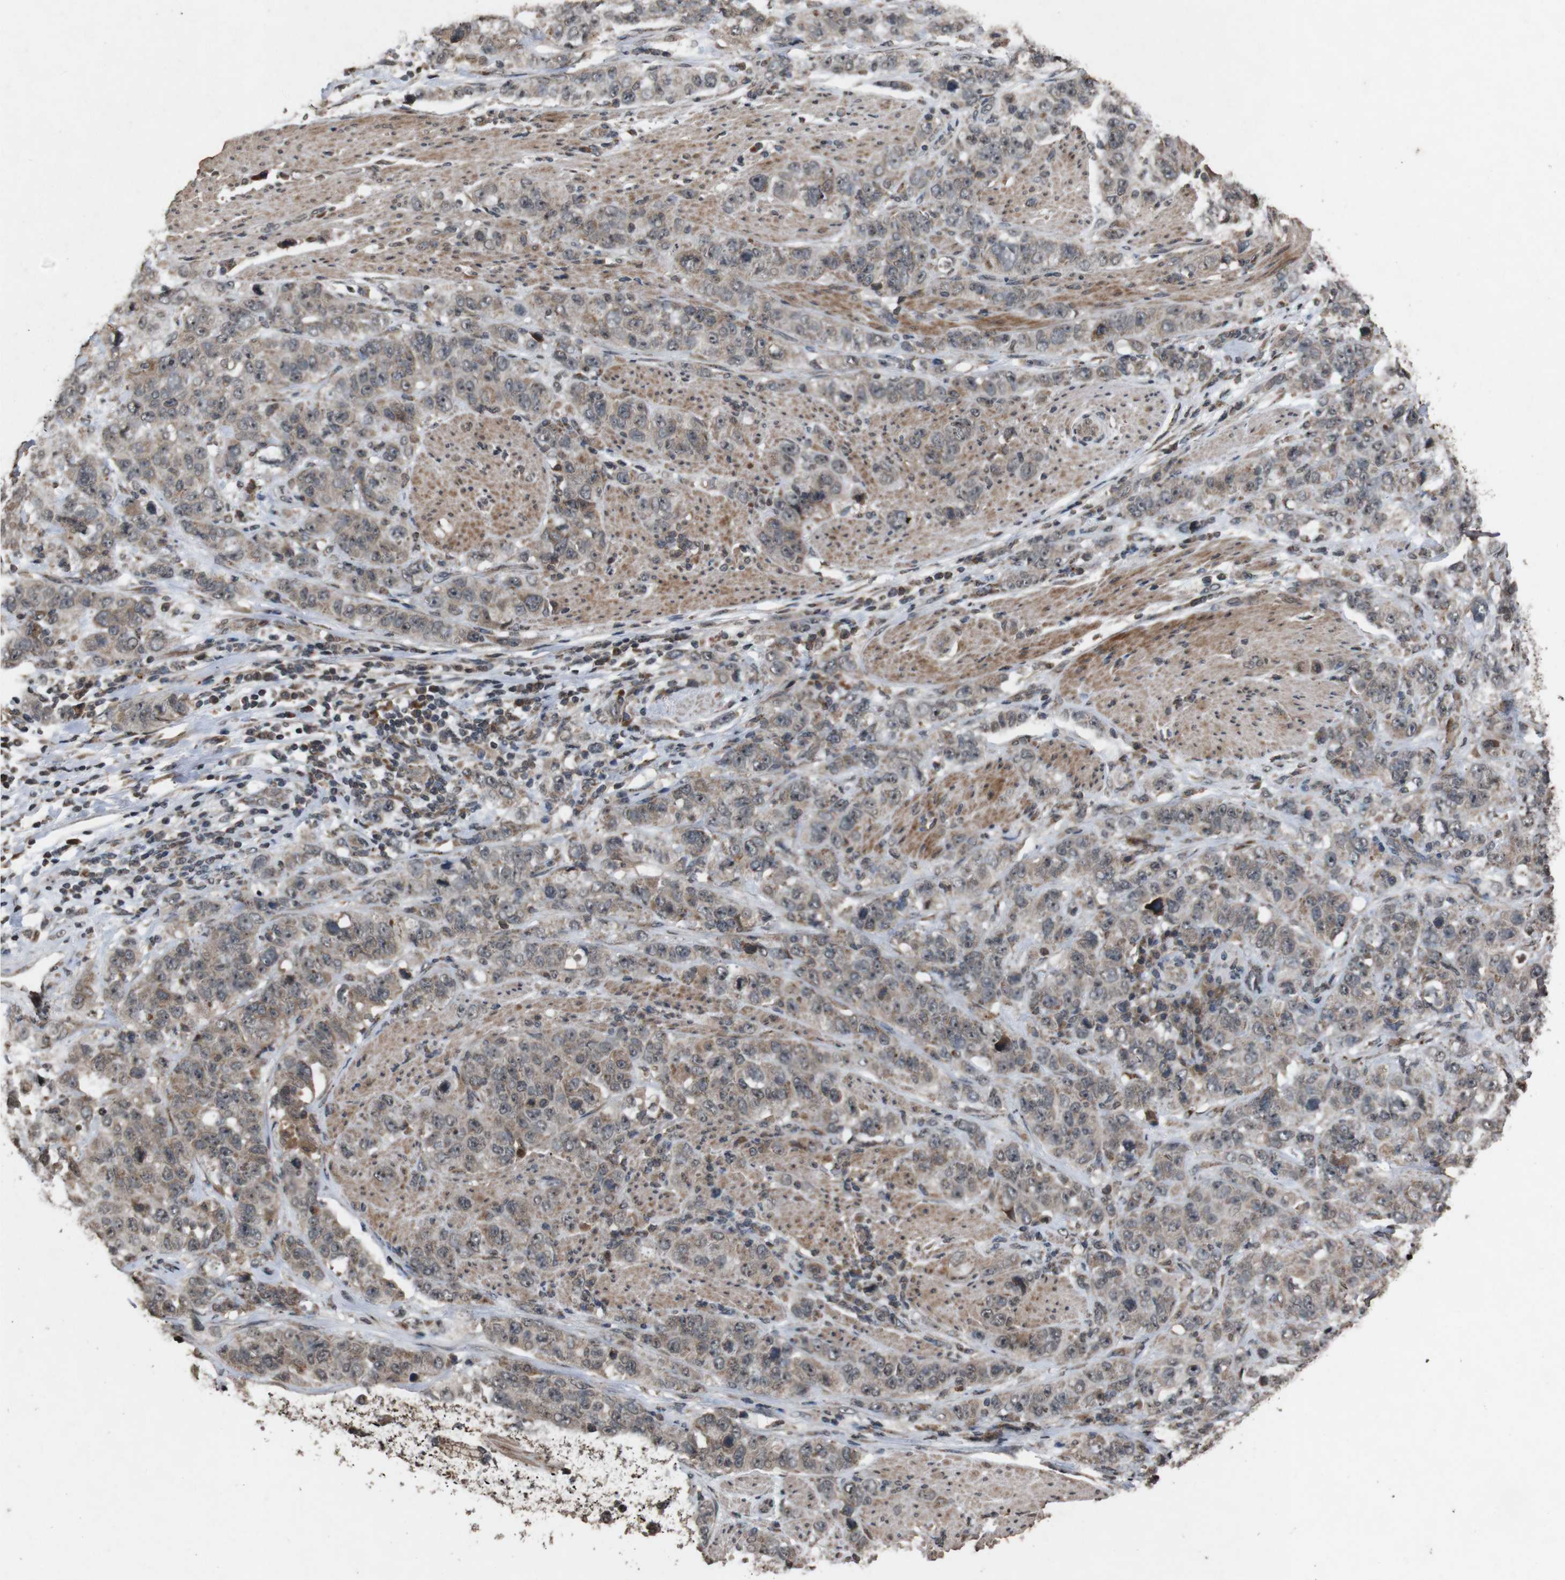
{"staining": {"intensity": "moderate", "quantity": "25%-75%", "location": "cytoplasmic/membranous"}, "tissue": "stomach cancer", "cell_type": "Tumor cells", "image_type": "cancer", "snomed": [{"axis": "morphology", "description": "Adenocarcinoma, NOS"}, {"axis": "topography", "description": "Stomach"}], "caption": "Brown immunohistochemical staining in human adenocarcinoma (stomach) shows moderate cytoplasmic/membranous positivity in about 25%-75% of tumor cells.", "gene": "SORL1", "patient": {"sex": "male", "age": 48}}